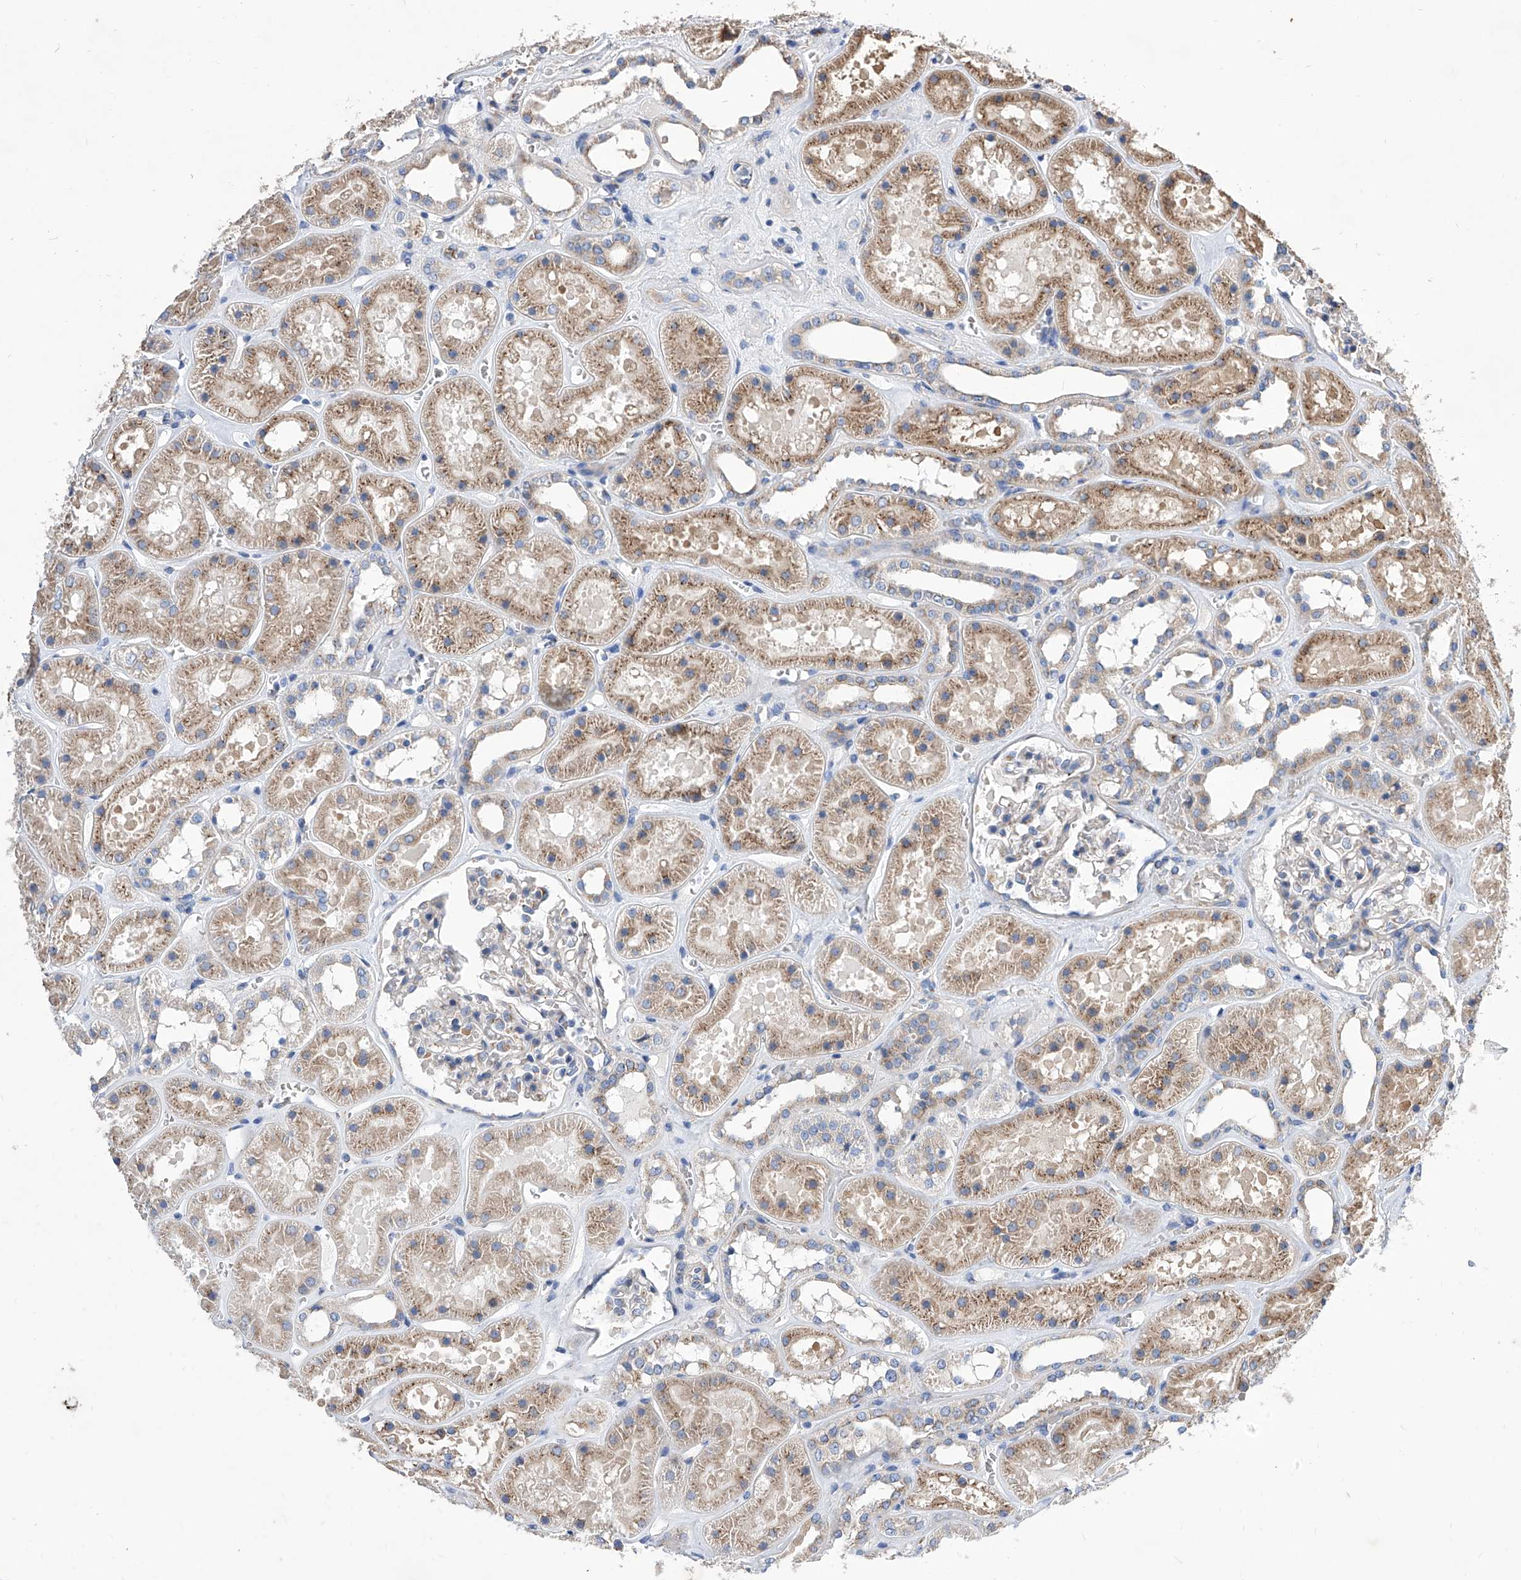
{"staining": {"intensity": "weak", "quantity": "<25%", "location": "cytoplasmic/membranous"}, "tissue": "kidney", "cell_type": "Cells in glomeruli", "image_type": "normal", "snomed": [{"axis": "morphology", "description": "Normal tissue, NOS"}, {"axis": "topography", "description": "Kidney"}], "caption": "Protein analysis of normal kidney exhibits no significant staining in cells in glomeruli.", "gene": "TJAP1", "patient": {"sex": "female", "age": 41}}